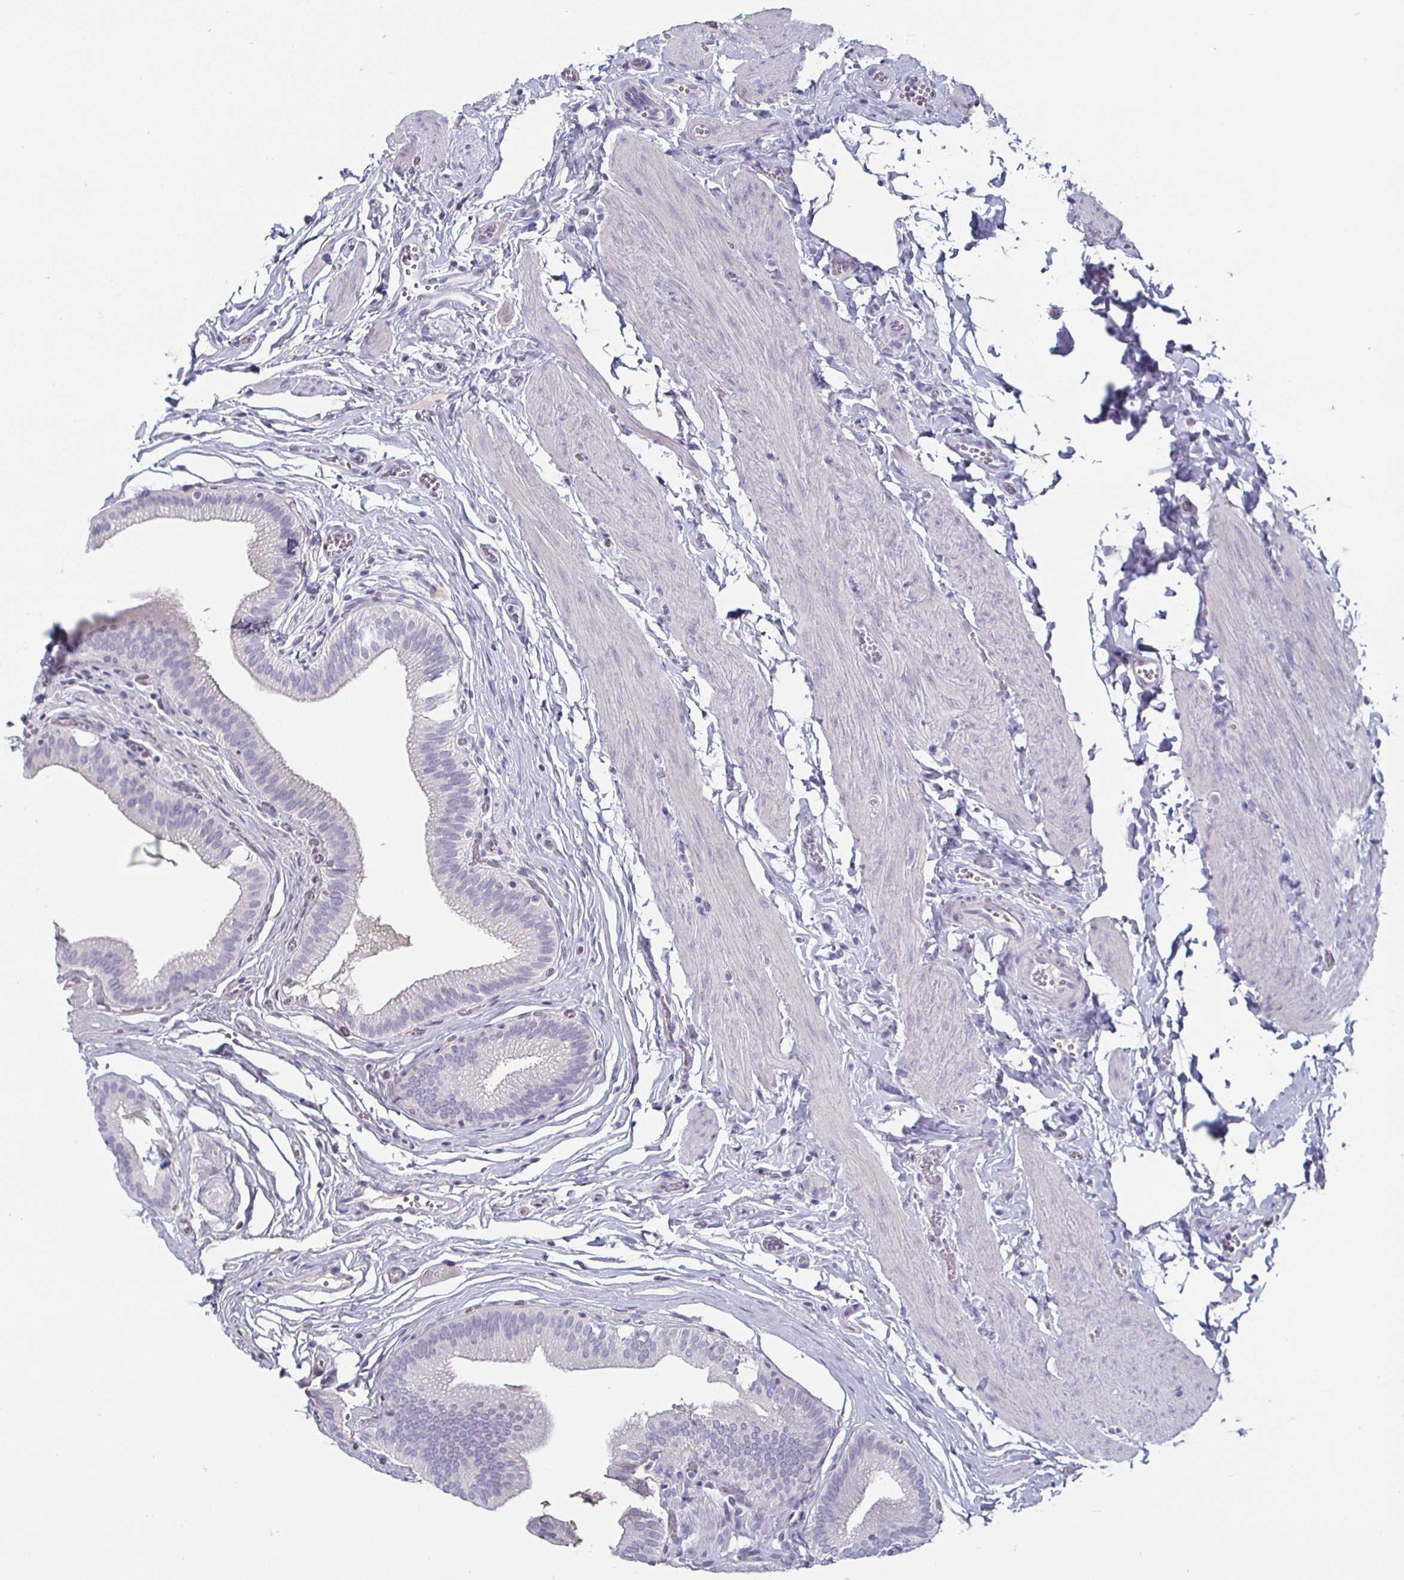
{"staining": {"intensity": "negative", "quantity": "none", "location": "none"}, "tissue": "gallbladder", "cell_type": "Glandular cells", "image_type": "normal", "snomed": [{"axis": "morphology", "description": "Normal tissue, NOS"}, {"axis": "topography", "description": "Gallbladder"}, {"axis": "topography", "description": "Peripheral nerve tissue"}], "caption": "An image of gallbladder stained for a protein exhibits no brown staining in glandular cells. (DAB immunohistochemistry visualized using brightfield microscopy, high magnification).", "gene": "ENPP1", "patient": {"sex": "male", "age": 17}}